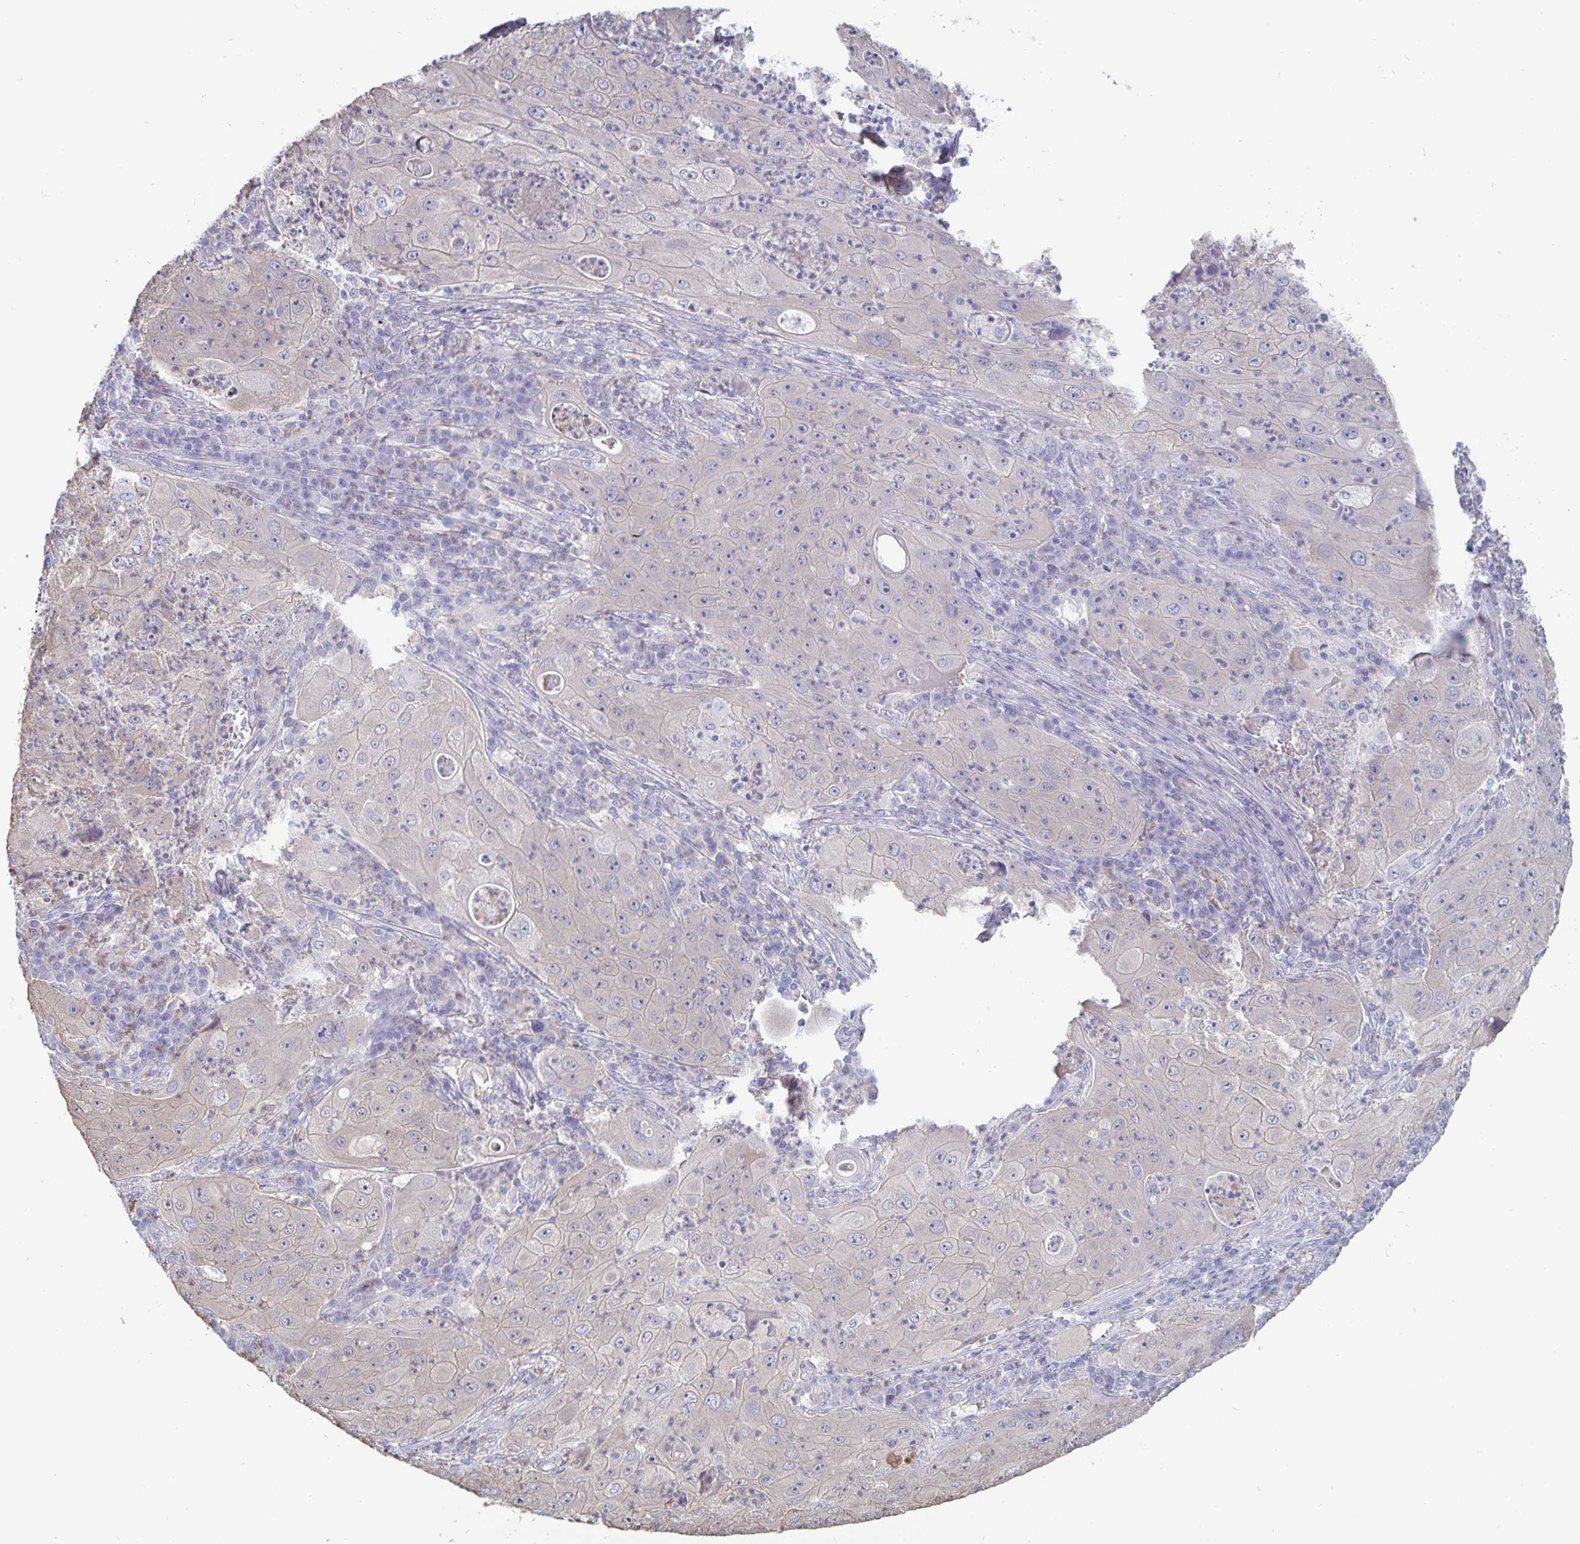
{"staining": {"intensity": "negative", "quantity": "none", "location": "none"}, "tissue": "lung cancer", "cell_type": "Tumor cells", "image_type": "cancer", "snomed": [{"axis": "morphology", "description": "Squamous cell carcinoma, NOS"}, {"axis": "topography", "description": "Lung"}], "caption": "Tumor cells show no significant staining in lung cancer. The staining is performed using DAB brown chromogen with nuclei counter-stained in using hematoxylin.", "gene": "PLCB3", "patient": {"sex": "female", "age": 59}}